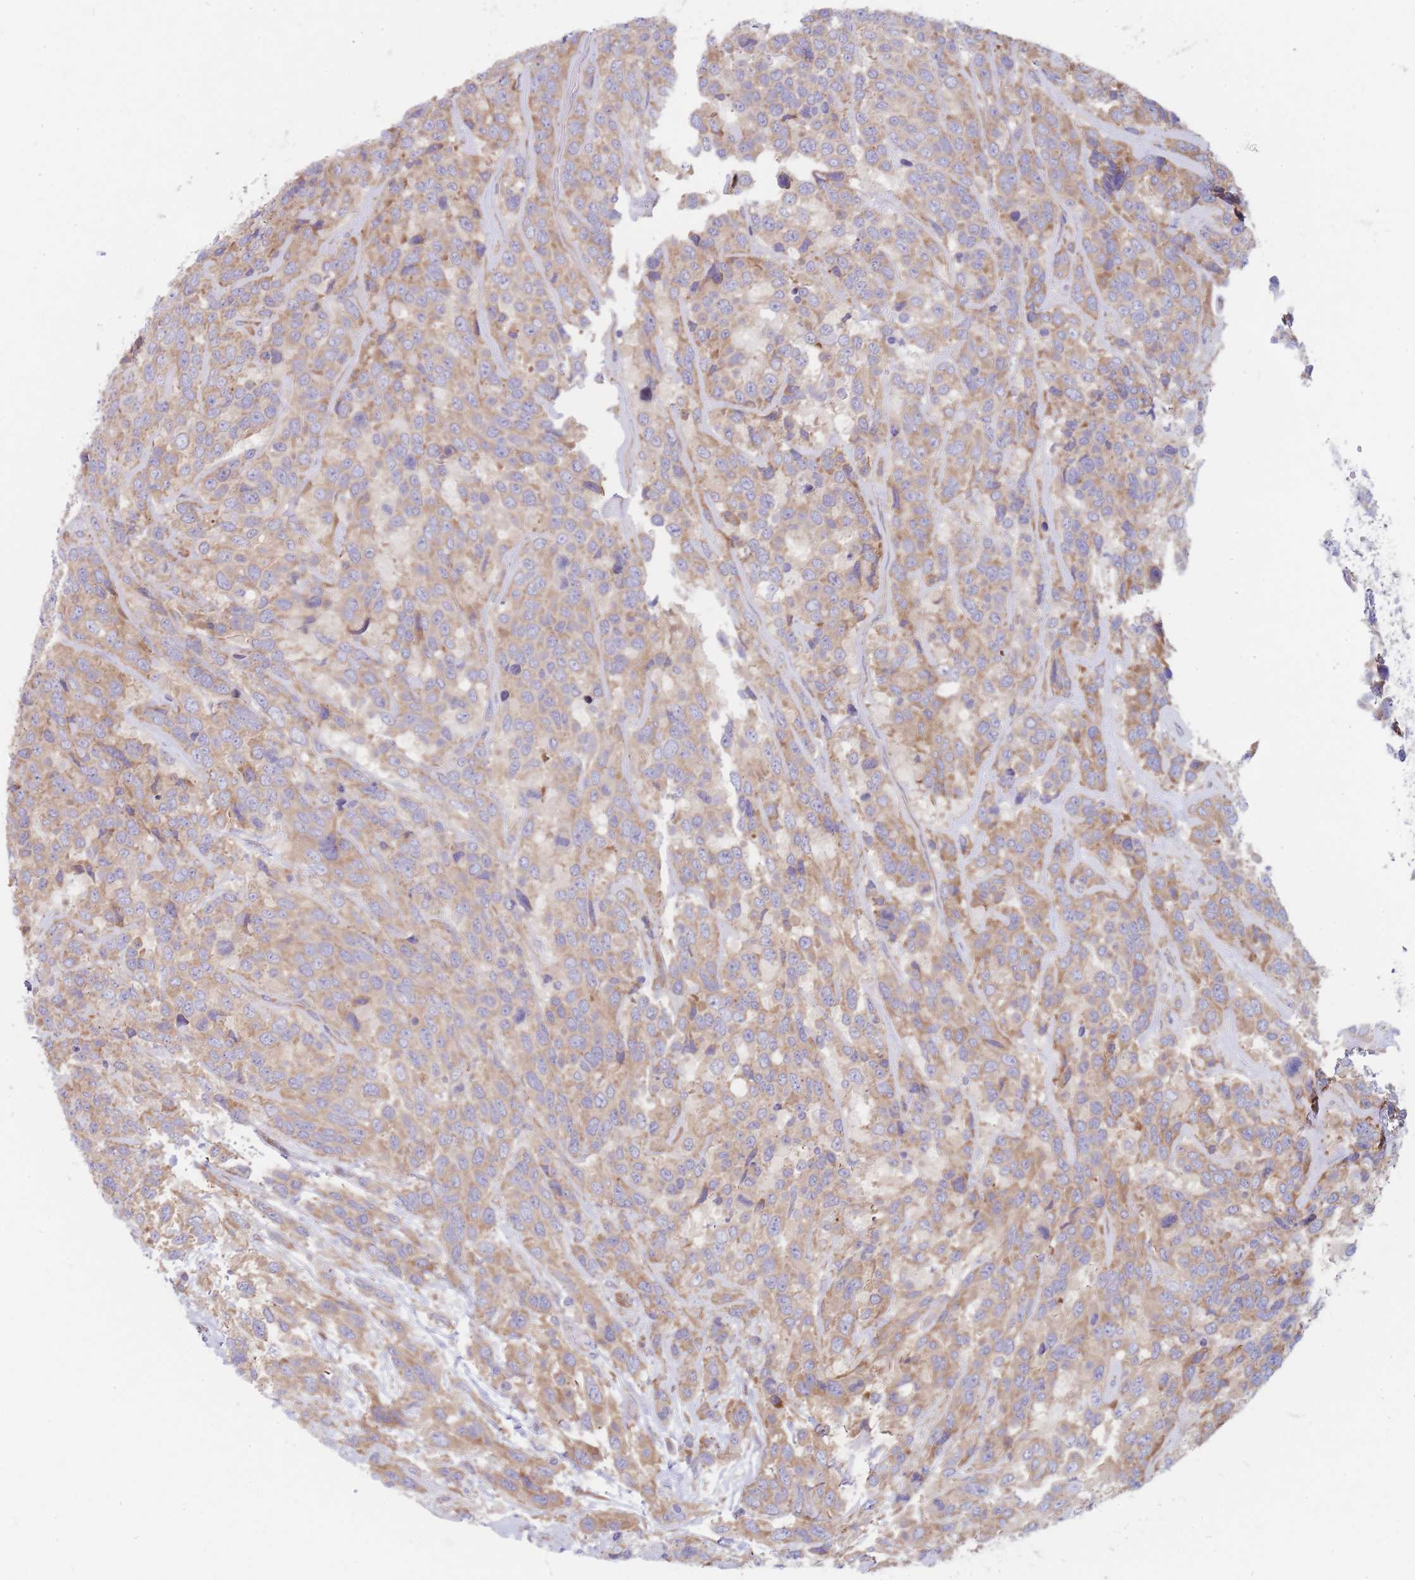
{"staining": {"intensity": "moderate", "quantity": ">75%", "location": "cytoplasmic/membranous"}, "tissue": "urothelial cancer", "cell_type": "Tumor cells", "image_type": "cancer", "snomed": [{"axis": "morphology", "description": "Urothelial carcinoma, High grade"}, {"axis": "topography", "description": "Urinary bladder"}], "caption": "Human high-grade urothelial carcinoma stained with a protein marker reveals moderate staining in tumor cells.", "gene": "RPL8", "patient": {"sex": "female", "age": 70}}